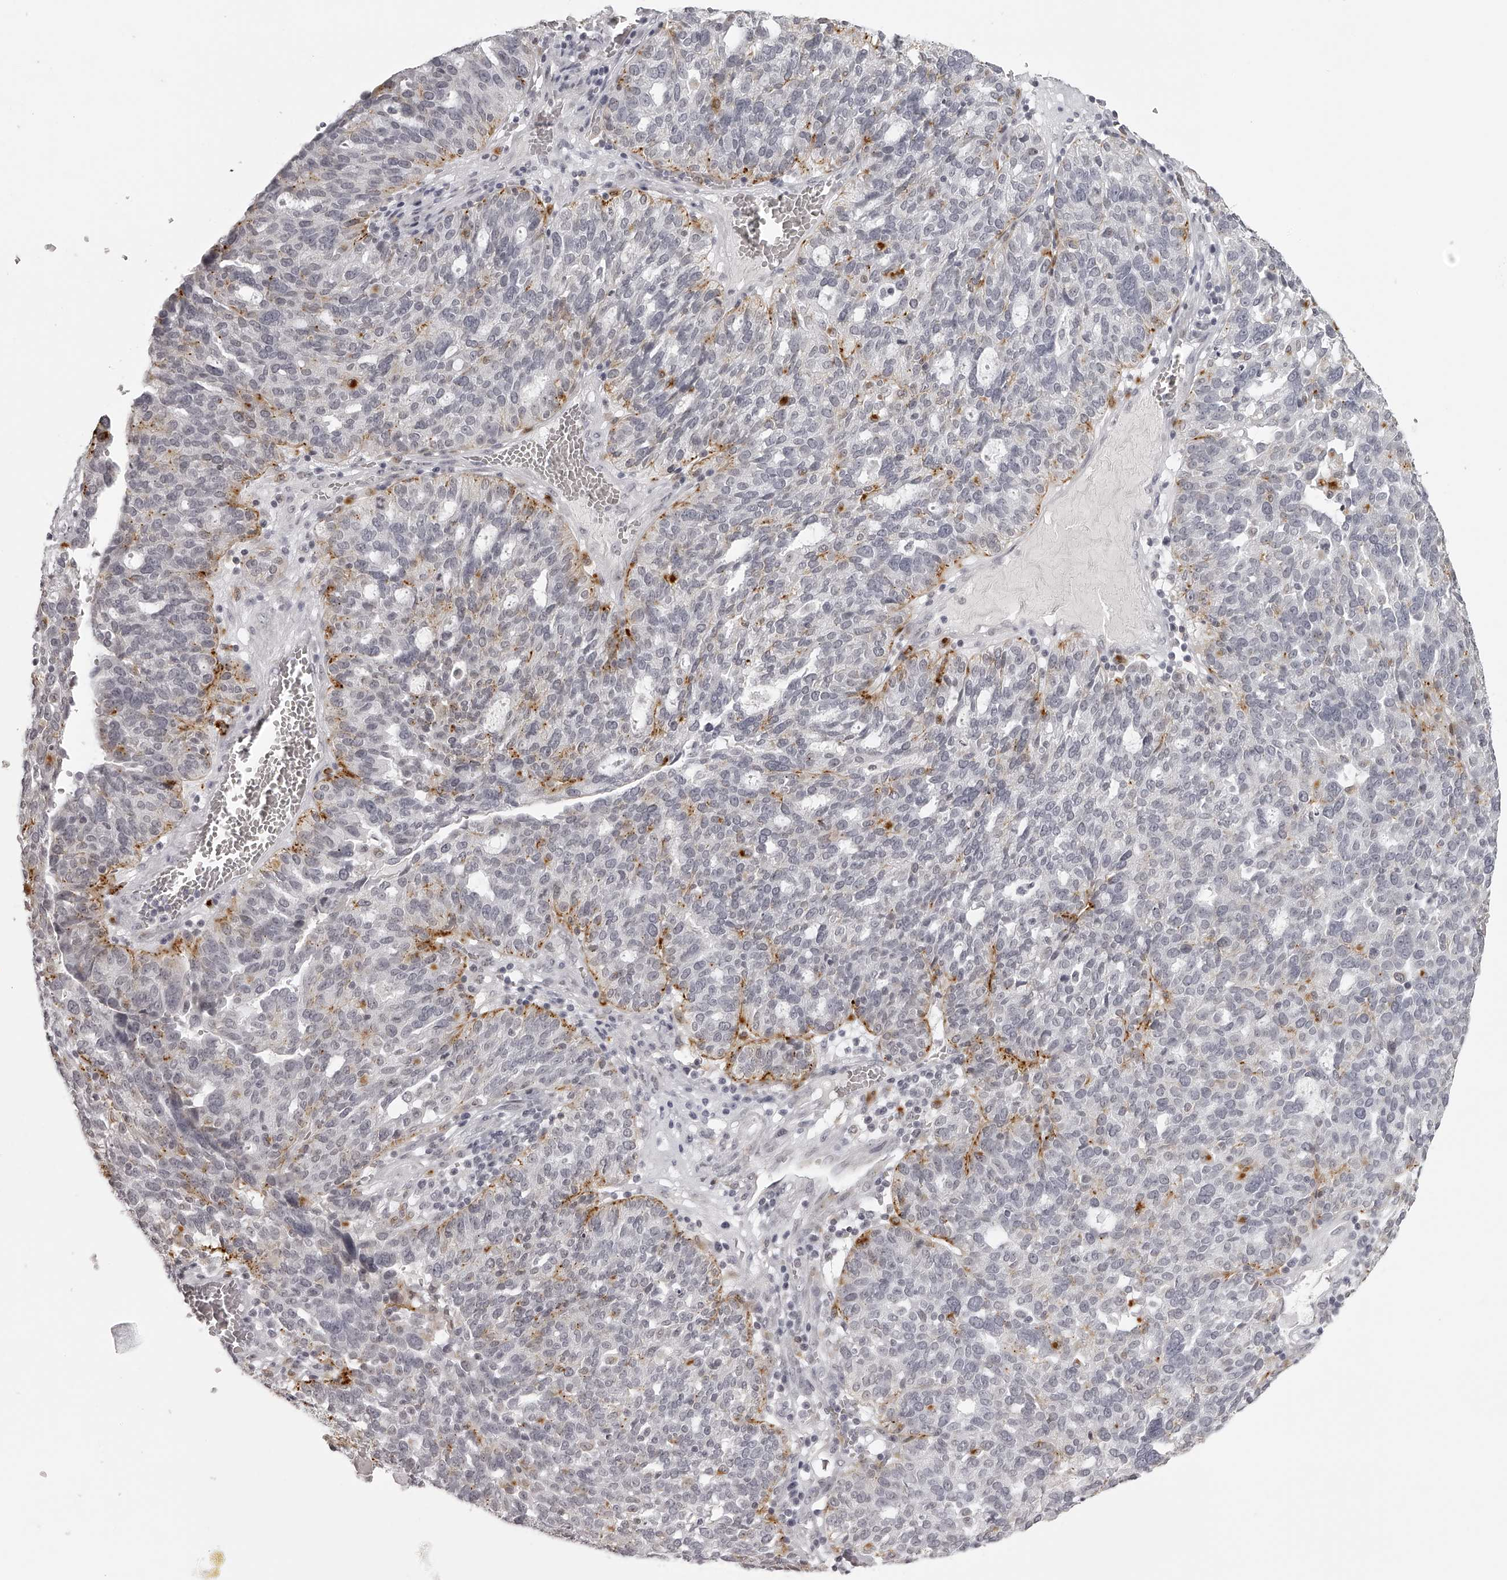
{"staining": {"intensity": "moderate", "quantity": "<25%", "location": "cytoplasmic/membranous"}, "tissue": "ovarian cancer", "cell_type": "Tumor cells", "image_type": "cancer", "snomed": [{"axis": "morphology", "description": "Cystadenocarcinoma, serous, NOS"}, {"axis": "topography", "description": "Ovary"}], "caption": "IHC micrograph of neoplastic tissue: serous cystadenocarcinoma (ovarian) stained using immunohistochemistry demonstrates low levels of moderate protein expression localized specifically in the cytoplasmic/membranous of tumor cells, appearing as a cytoplasmic/membranous brown color.", "gene": "RNF220", "patient": {"sex": "female", "age": 59}}